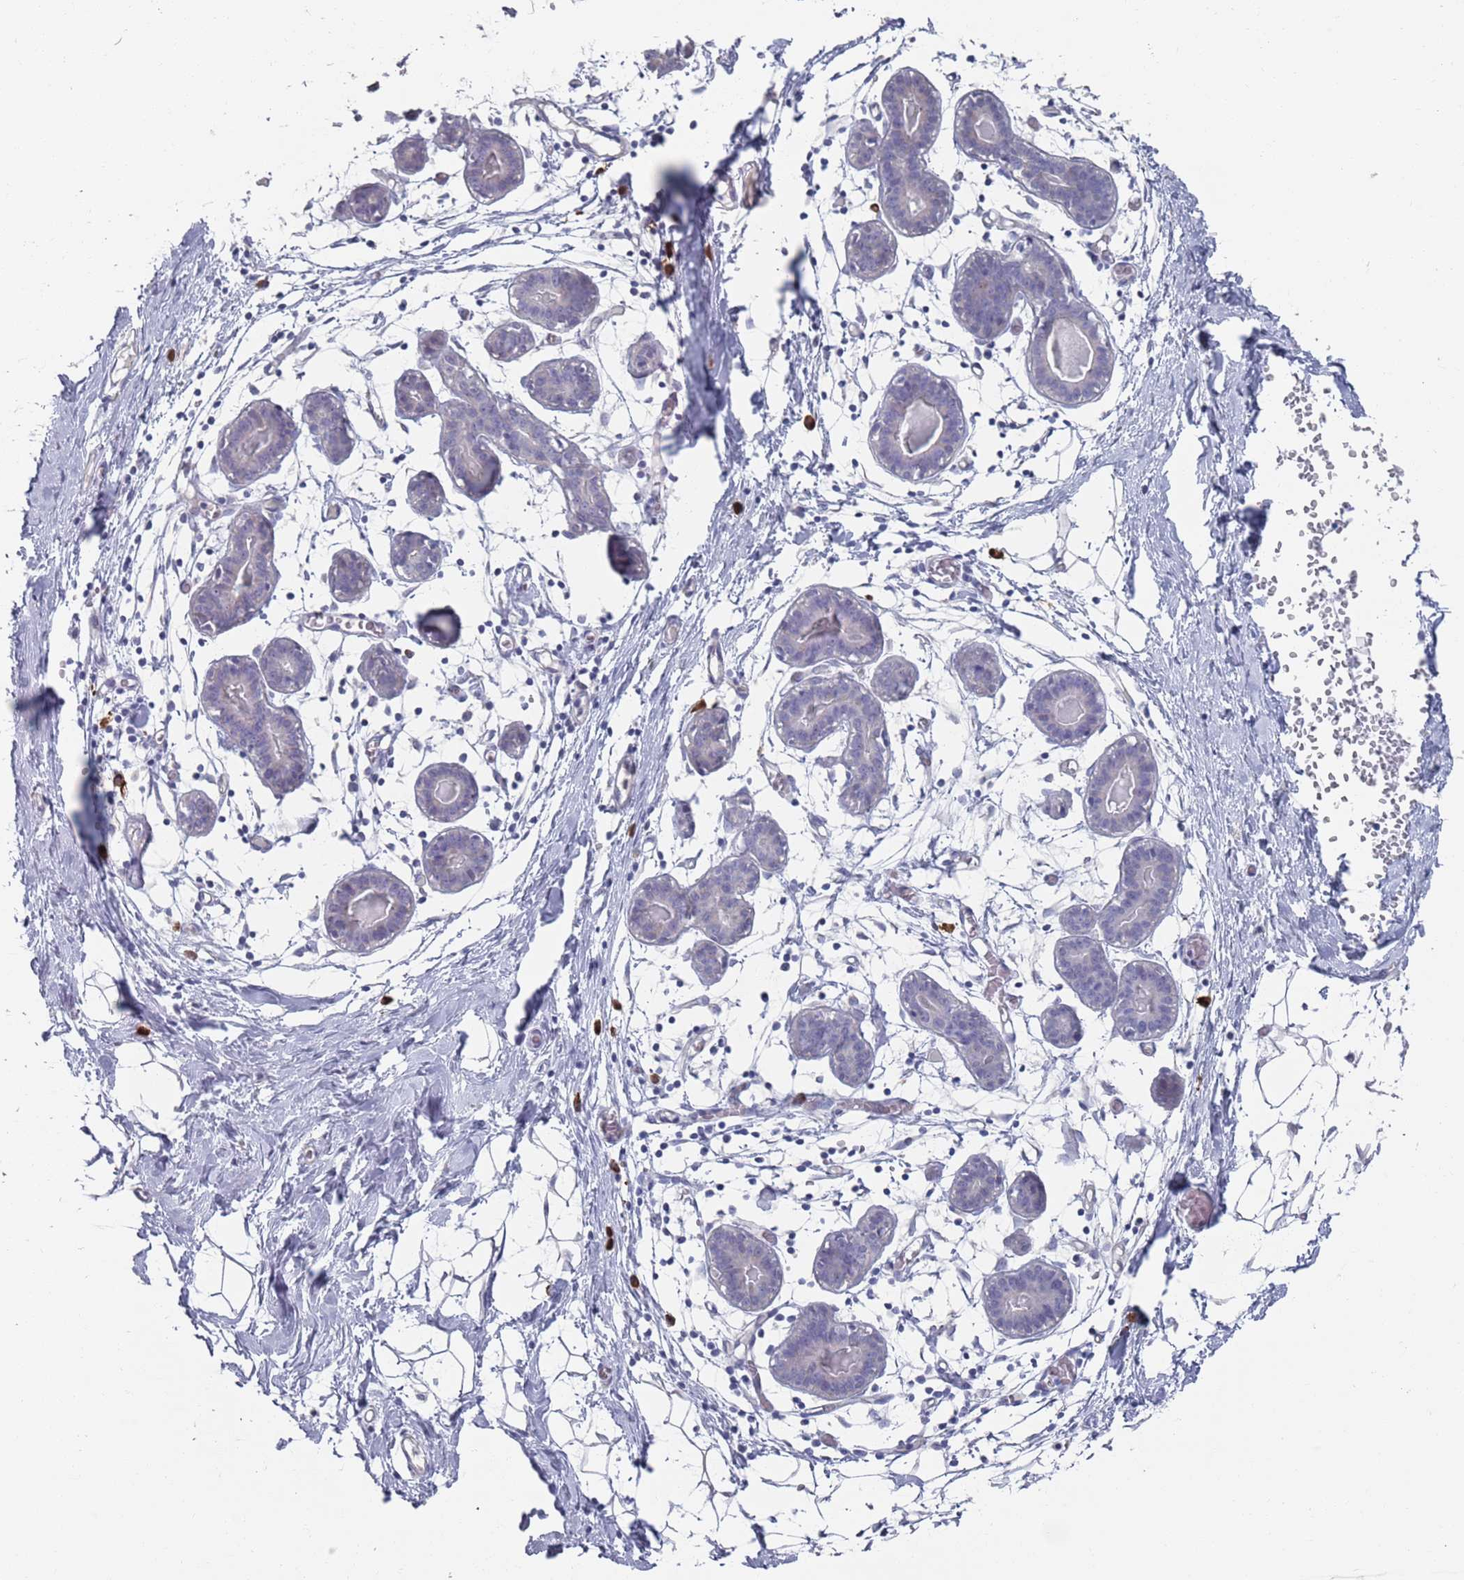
{"staining": {"intensity": "negative", "quantity": "none", "location": "none"}, "tissue": "breast", "cell_type": "Adipocytes", "image_type": "normal", "snomed": [{"axis": "morphology", "description": "Normal tissue, NOS"}, {"axis": "topography", "description": "Breast"}], "caption": "This is a image of immunohistochemistry (IHC) staining of benign breast, which shows no staining in adipocytes.", "gene": "MAT1A", "patient": {"sex": "female", "age": 27}}